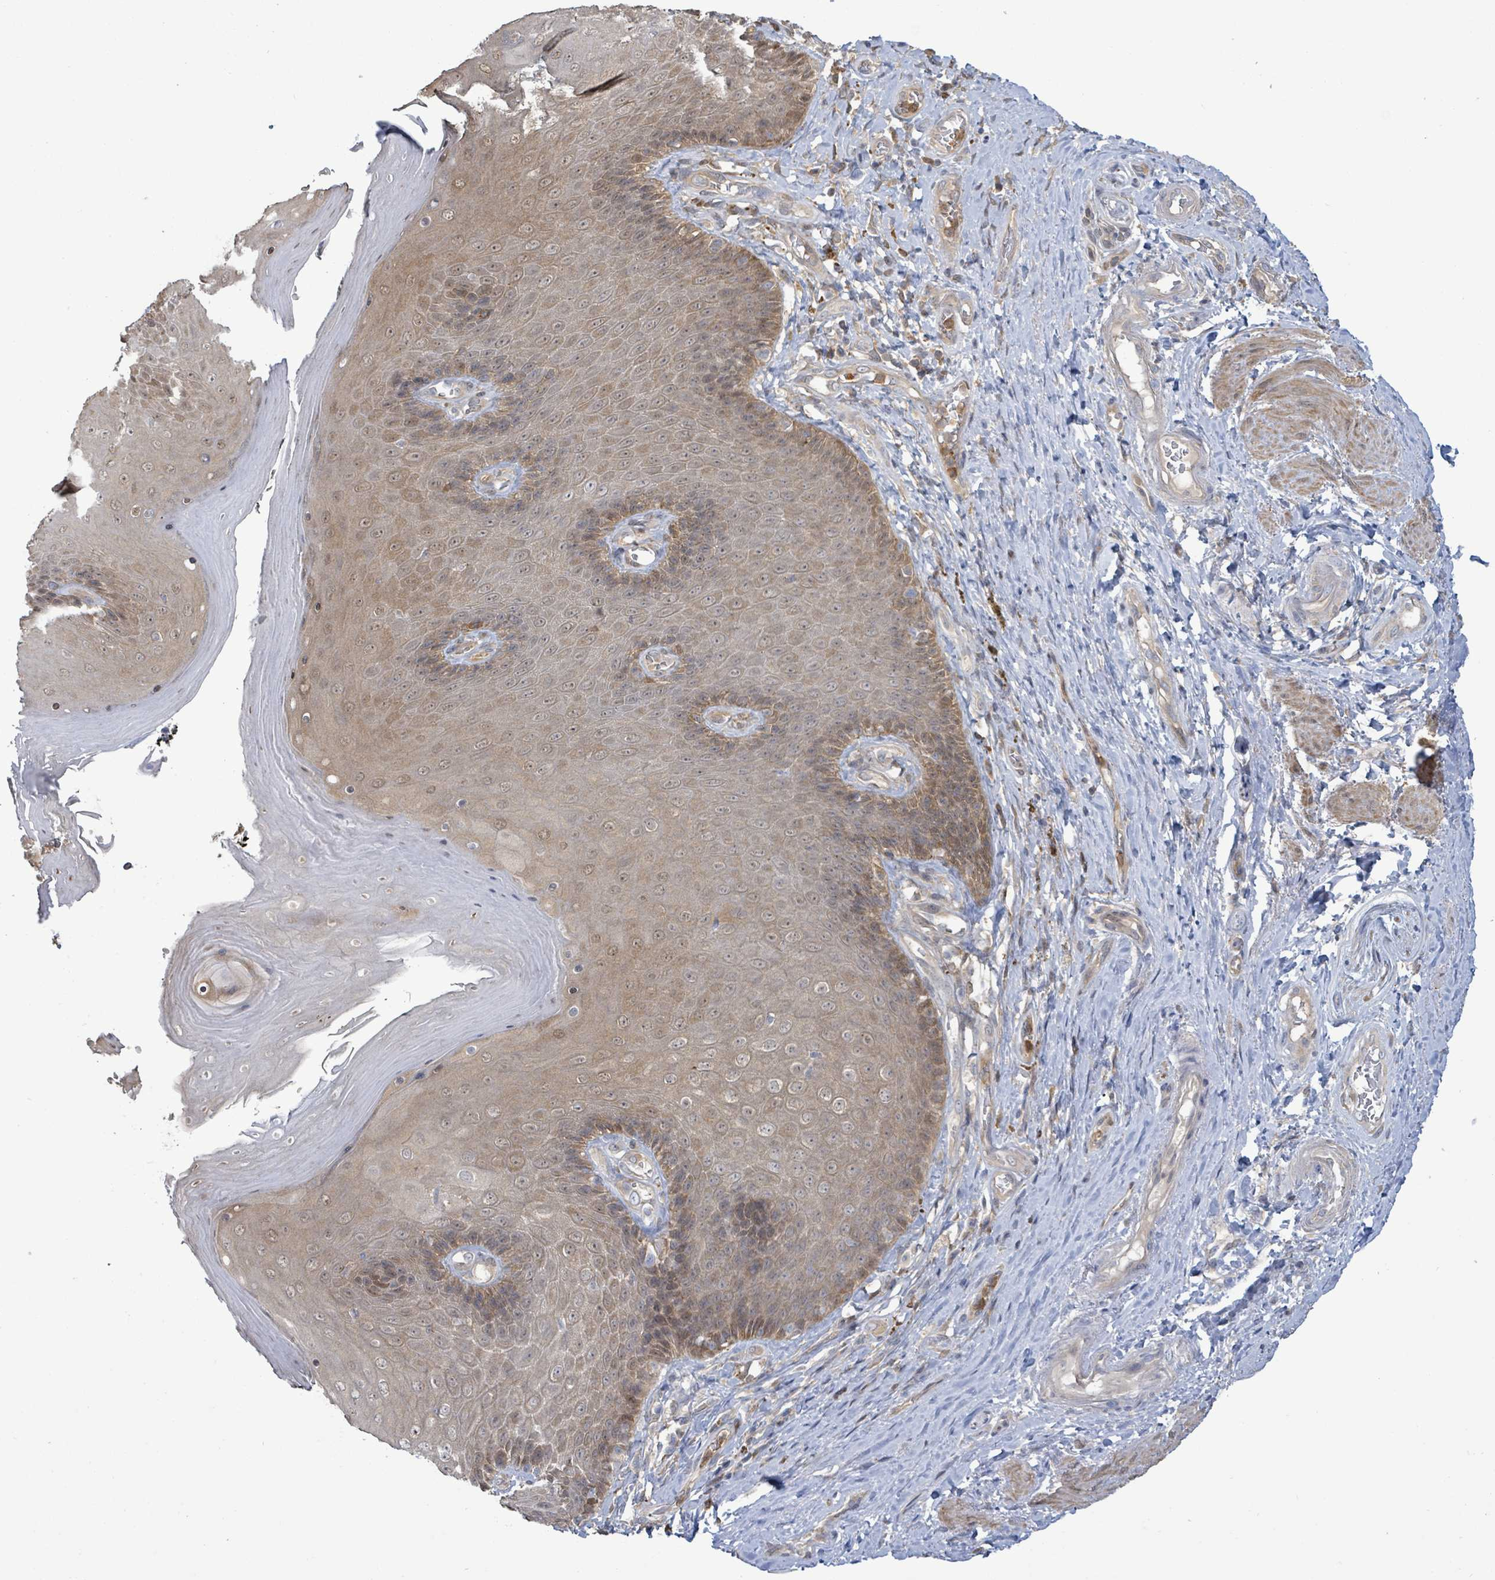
{"staining": {"intensity": "moderate", "quantity": "25%-75%", "location": "cytoplasmic/membranous,nuclear"}, "tissue": "skin", "cell_type": "Epidermal cells", "image_type": "normal", "snomed": [{"axis": "morphology", "description": "Normal tissue, NOS"}, {"axis": "topography", "description": "Anal"}, {"axis": "topography", "description": "Peripheral nerve tissue"}], "caption": "Skin stained with a brown dye exhibits moderate cytoplasmic/membranous,nuclear positive positivity in approximately 25%-75% of epidermal cells.", "gene": "PGAM1", "patient": {"sex": "male", "age": 53}}